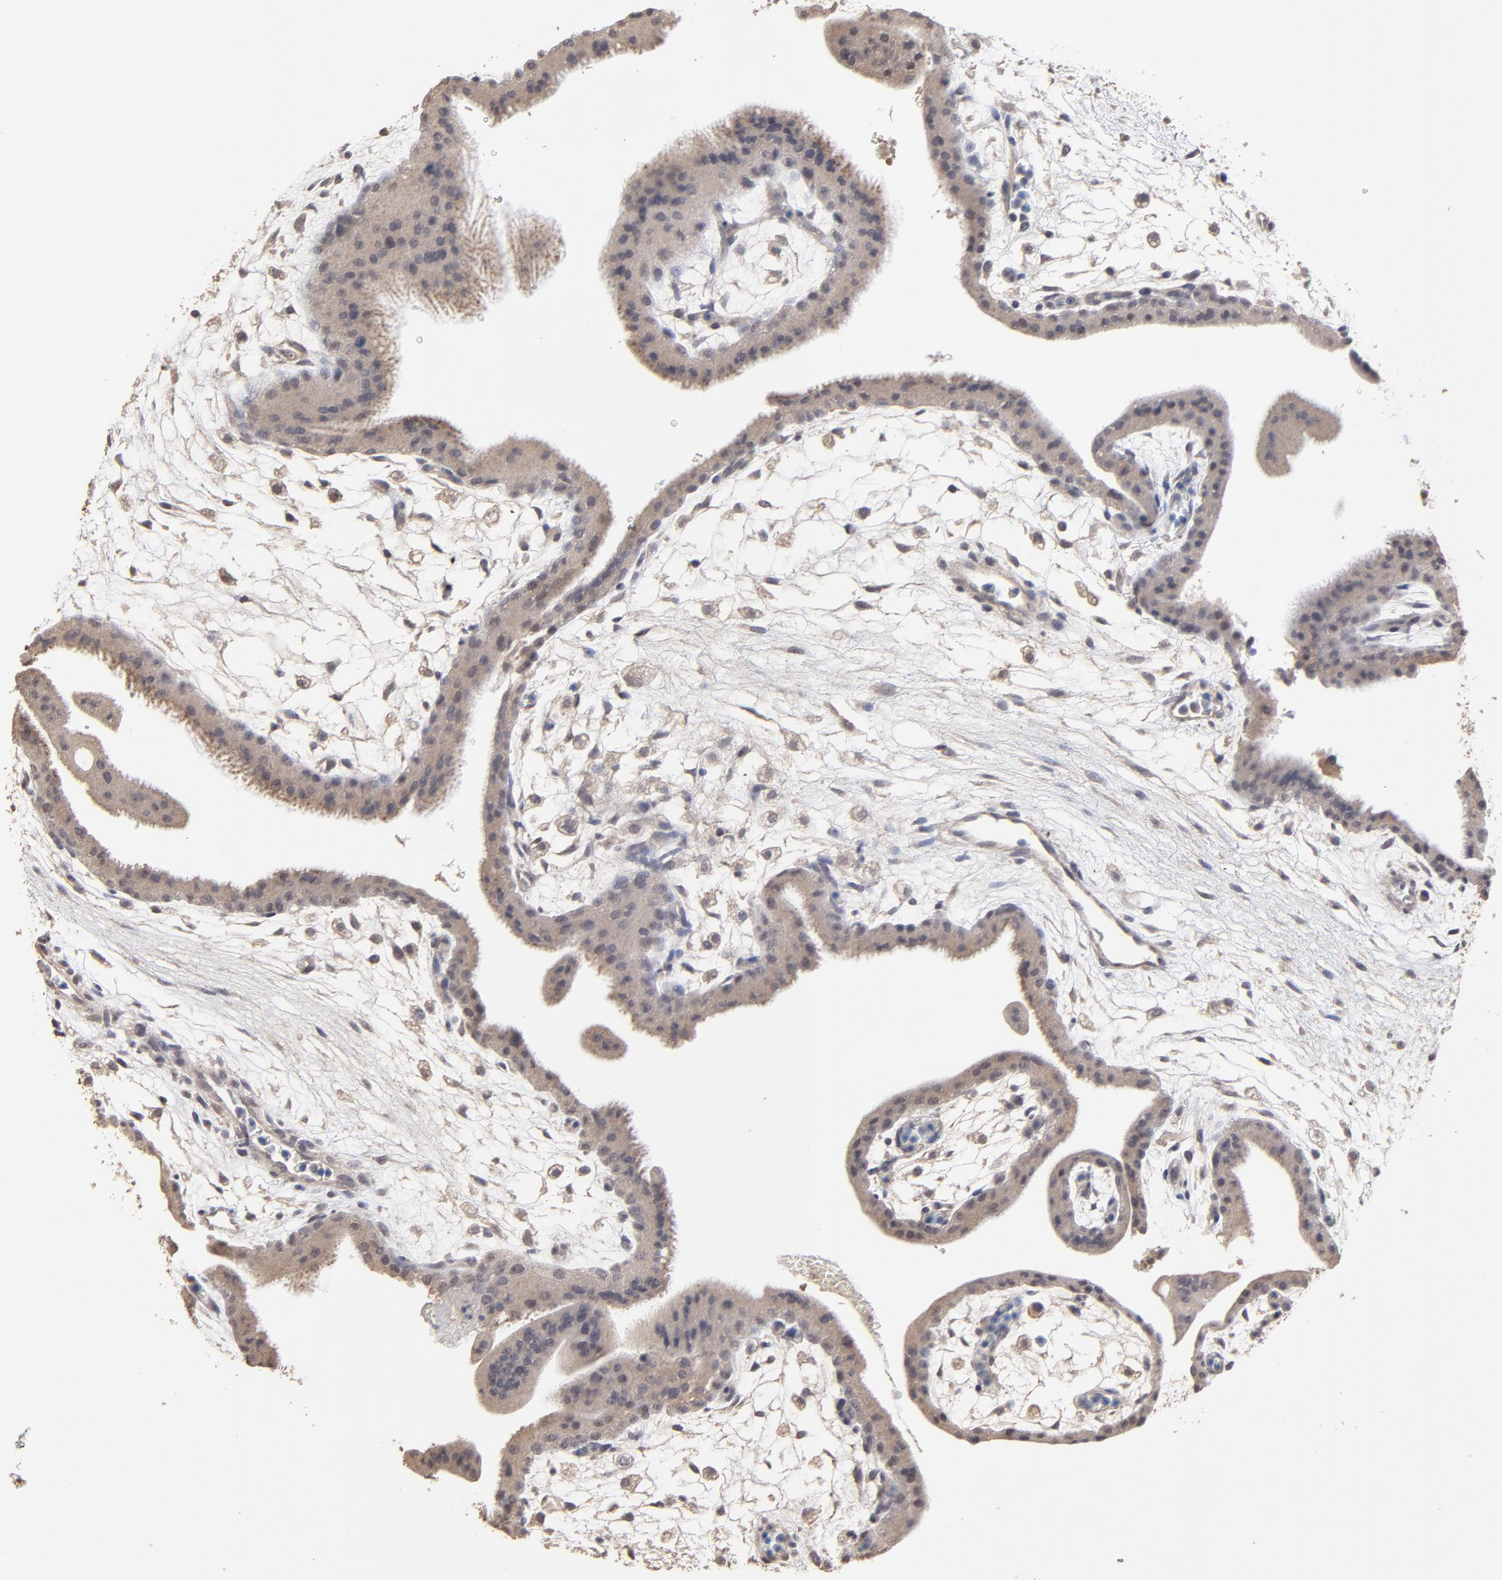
{"staining": {"intensity": "weak", "quantity": ">75%", "location": "cytoplasmic/membranous"}, "tissue": "placenta", "cell_type": "Trophoblastic cells", "image_type": "normal", "snomed": [{"axis": "morphology", "description": "Normal tissue, NOS"}, {"axis": "topography", "description": "Placenta"}], "caption": "A high-resolution photomicrograph shows IHC staining of normal placenta, which demonstrates weak cytoplasmic/membranous expression in approximately >75% of trophoblastic cells.", "gene": "VPREB3", "patient": {"sex": "female", "age": 35}}